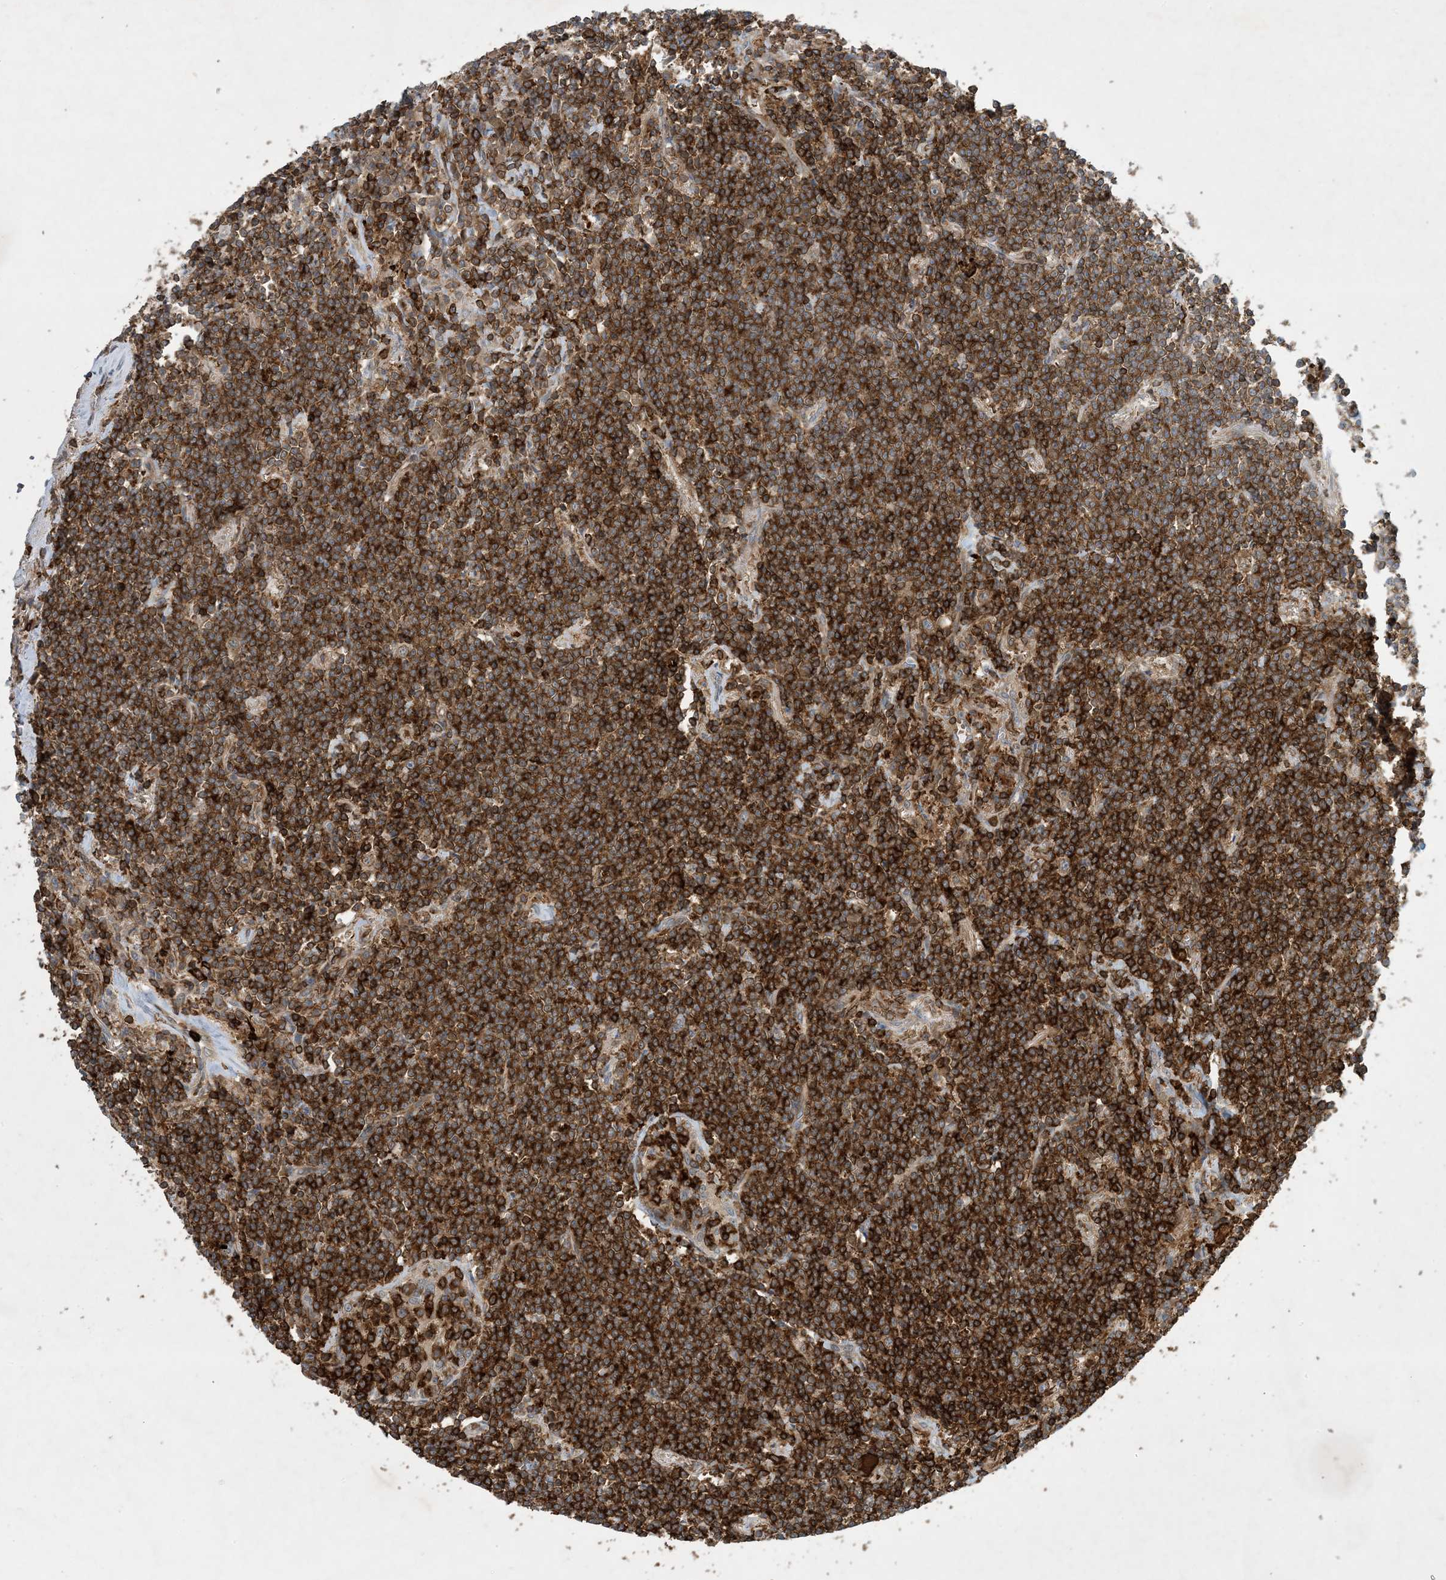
{"staining": {"intensity": "strong", "quantity": ">75%", "location": "cytoplasmic/membranous"}, "tissue": "lymphoma", "cell_type": "Tumor cells", "image_type": "cancer", "snomed": [{"axis": "morphology", "description": "Malignant lymphoma, non-Hodgkin's type, Low grade"}, {"axis": "topography", "description": "Lung"}], "caption": "Immunohistochemistry (IHC) image of malignant lymphoma, non-Hodgkin's type (low-grade) stained for a protein (brown), which displays high levels of strong cytoplasmic/membranous staining in approximately >75% of tumor cells.", "gene": "AK9", "patient": {"sex": "female", "age": 71}}